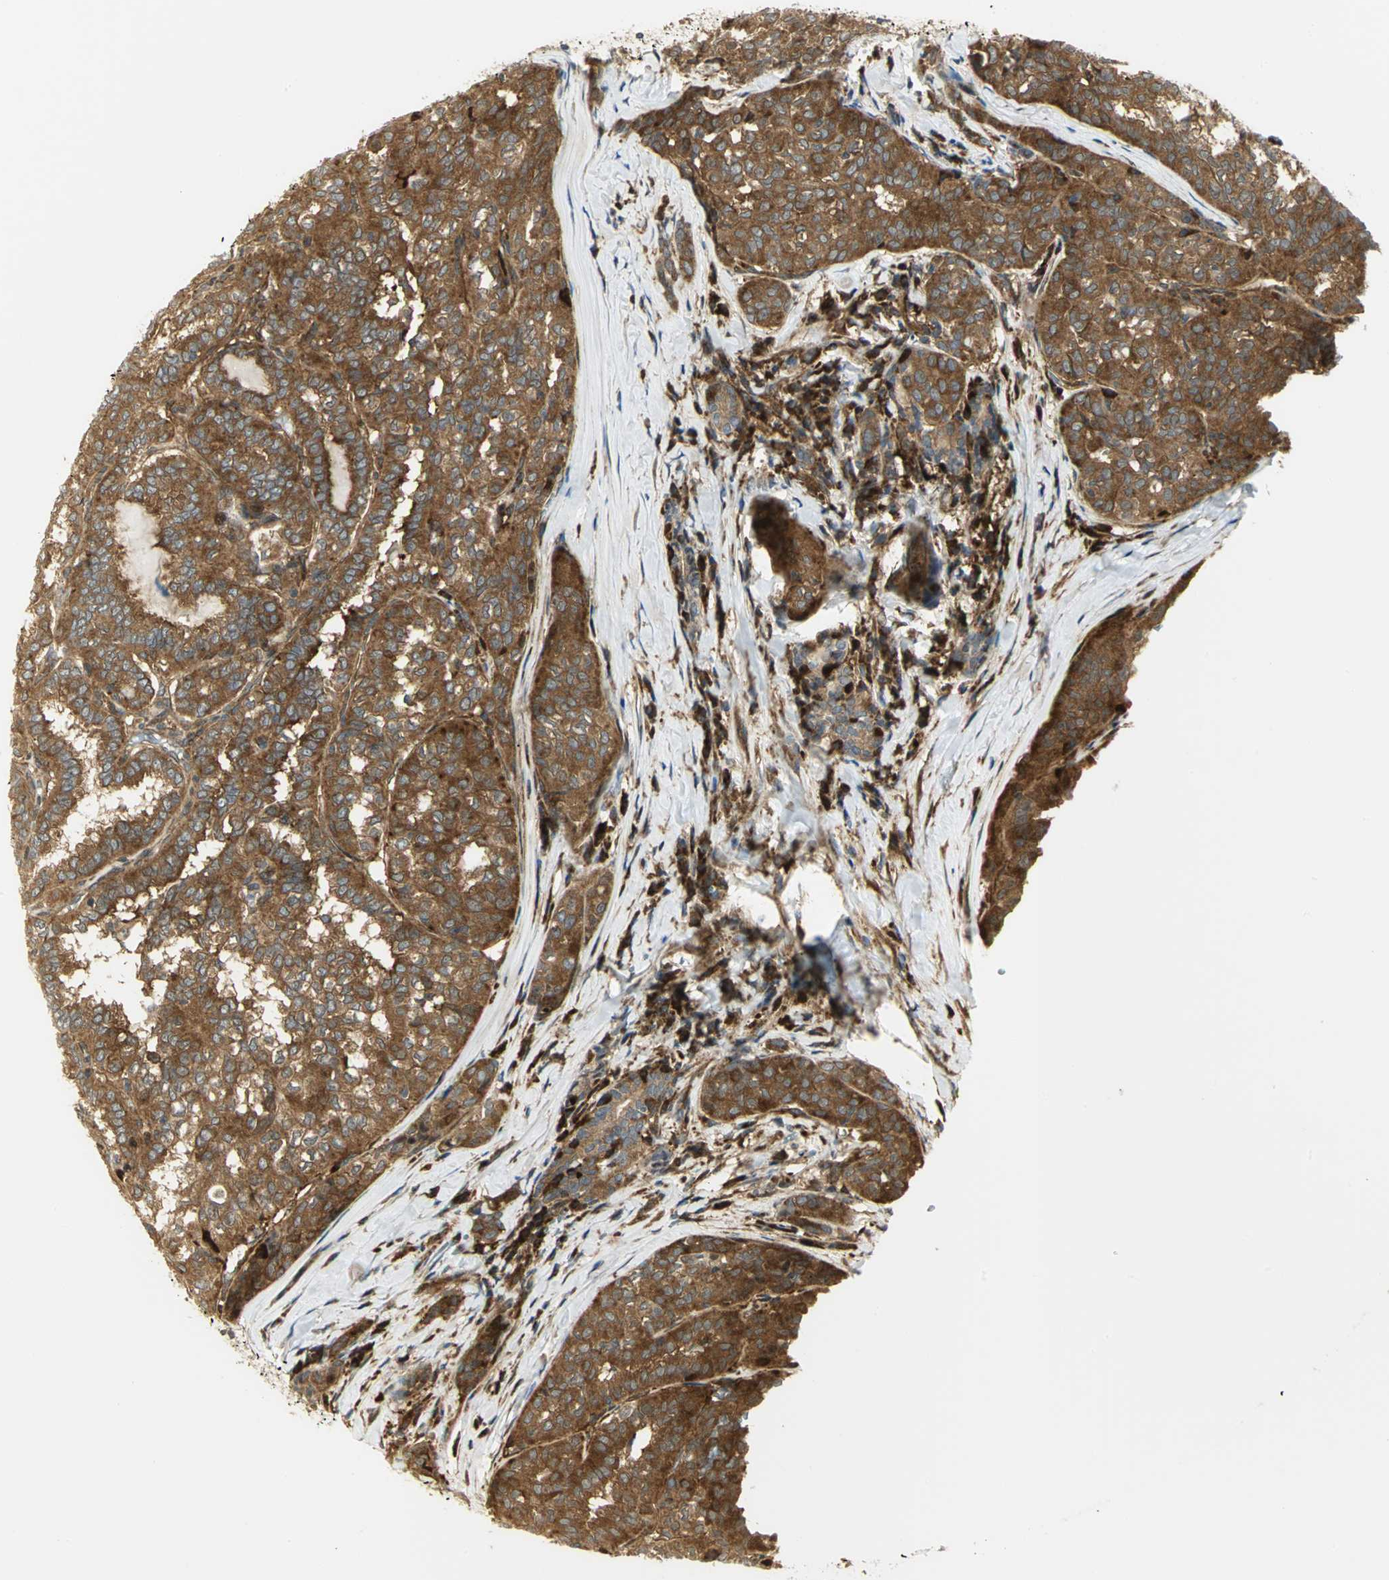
{"staining": {"intensity": "strong", "quantity": ">75%", "location": "cytoplasmic/membranous"}, "tissue": "thyroid cancer", "cell_type": "Tumor cells", "image_type": "cancer", "snomed": [{"axis": "morphology", "description": "Papillary adenocarcinoma, NOS"}, {"axis": "topography", "description": "Thyroid gland"}], "caption": "IHC micrograph of human thyroid cancer stained for a protein (brown), which exhibits high levels of strong cytoplasmic/membranous expression in approximately >75% of tumor cells.", "gene": "EEA1", "patient": {"sex": "female", "age": 30}}